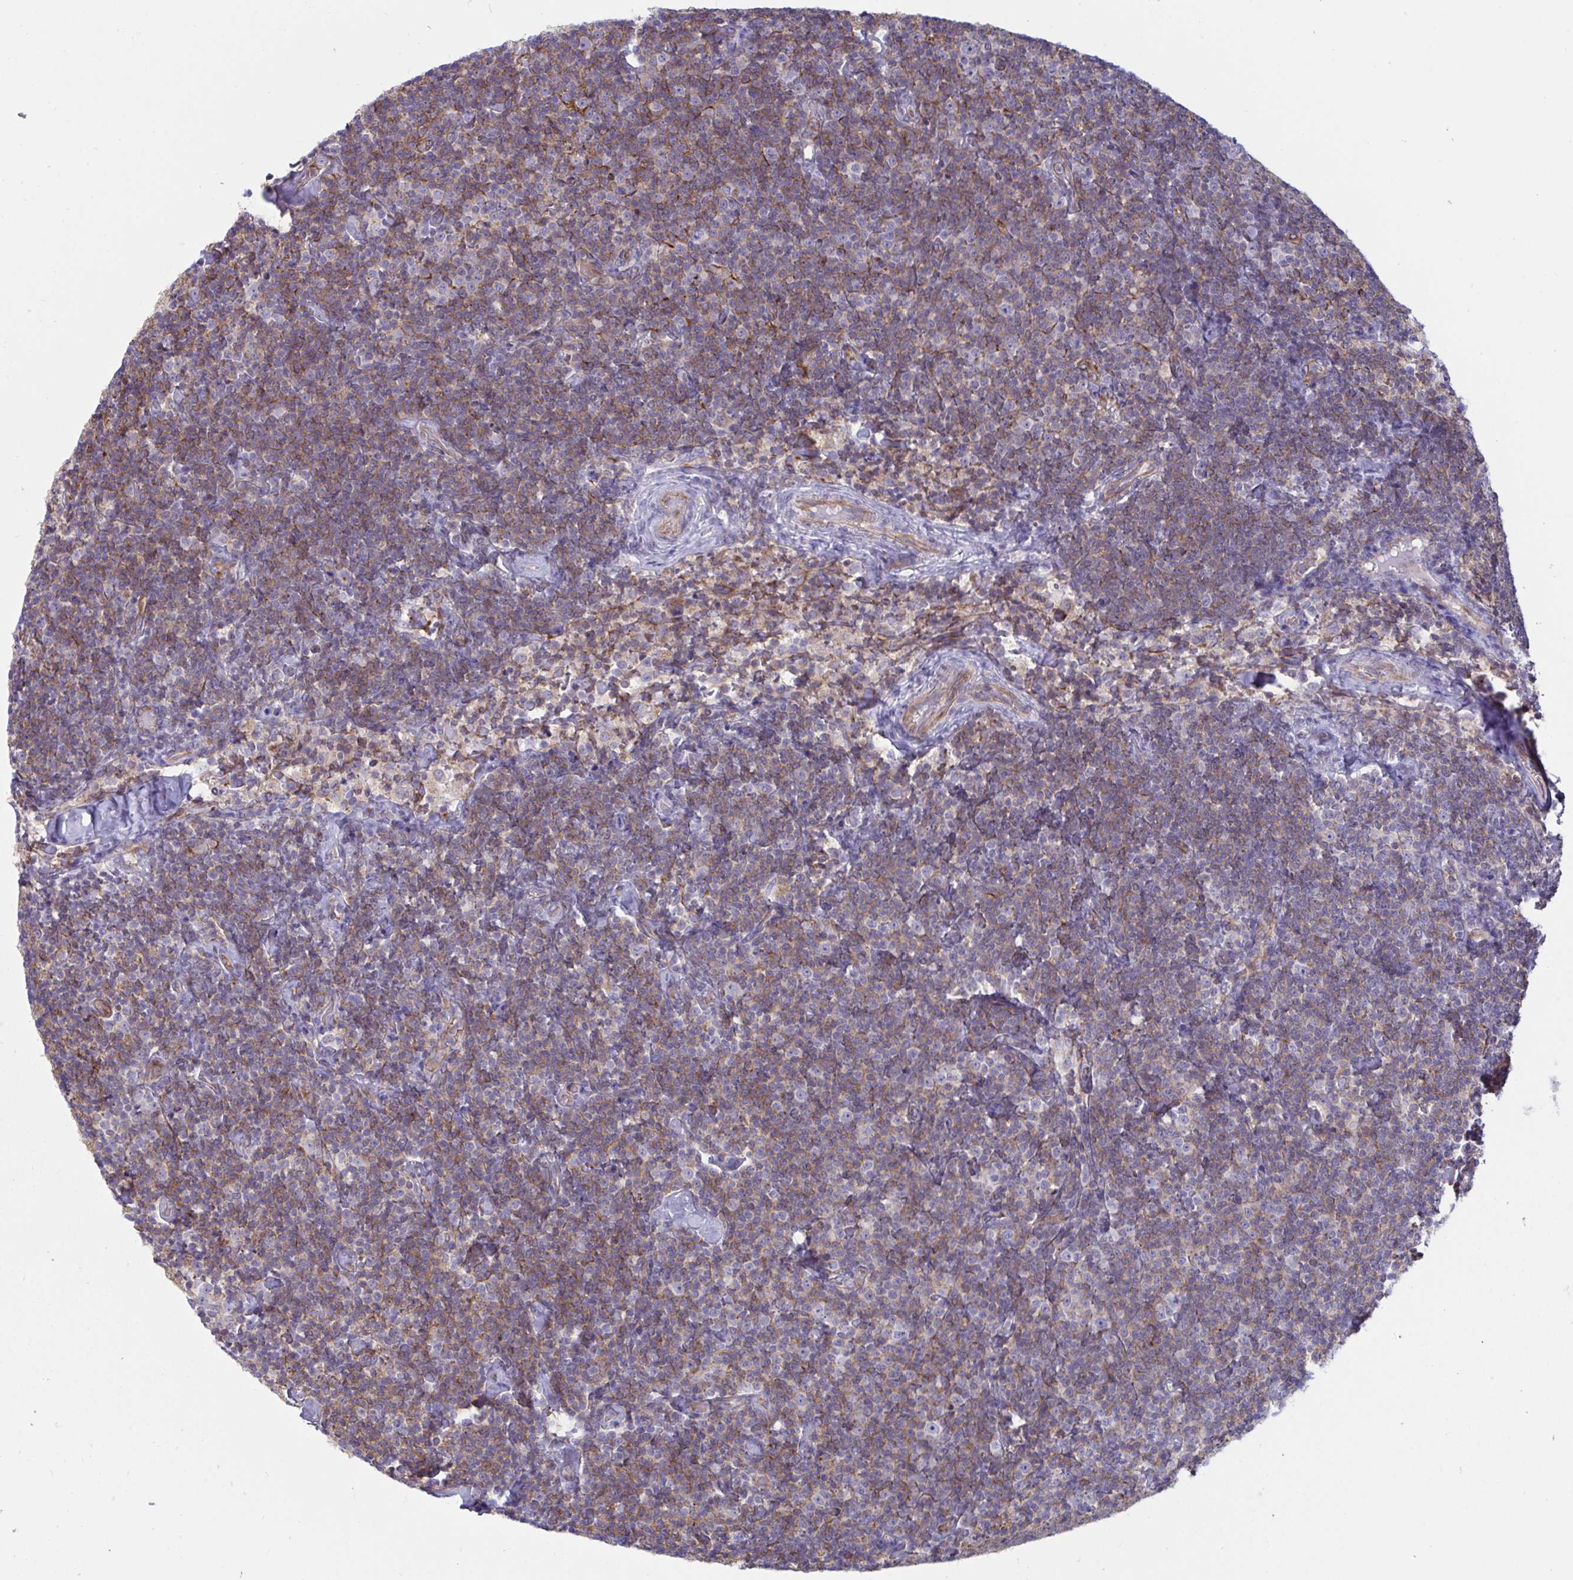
{"staining": {"intensity": "weak", "quantity": "25%-75%", "location": "cytoplasmic/membranous"}, "tissue": "lymphoma", "cell_type": "Tumor cells", "image_type": "cancer", "snomed": [{"axis": "morphology", "description": "Malignant lymphoma, non-Hodgkin's type, Low grade"}, {"axis": "topography", "description": "Lymph node"}], "caption": "An immunohistochemistry (IHC) image of neoplastic tissue is shown. Protein staining in brown shows weak cytoplasmic/membranous positivity in lymphoma within tumor cells.", "gene": "SLC9A6", "patient": {"sex": "male", "age": 81}}